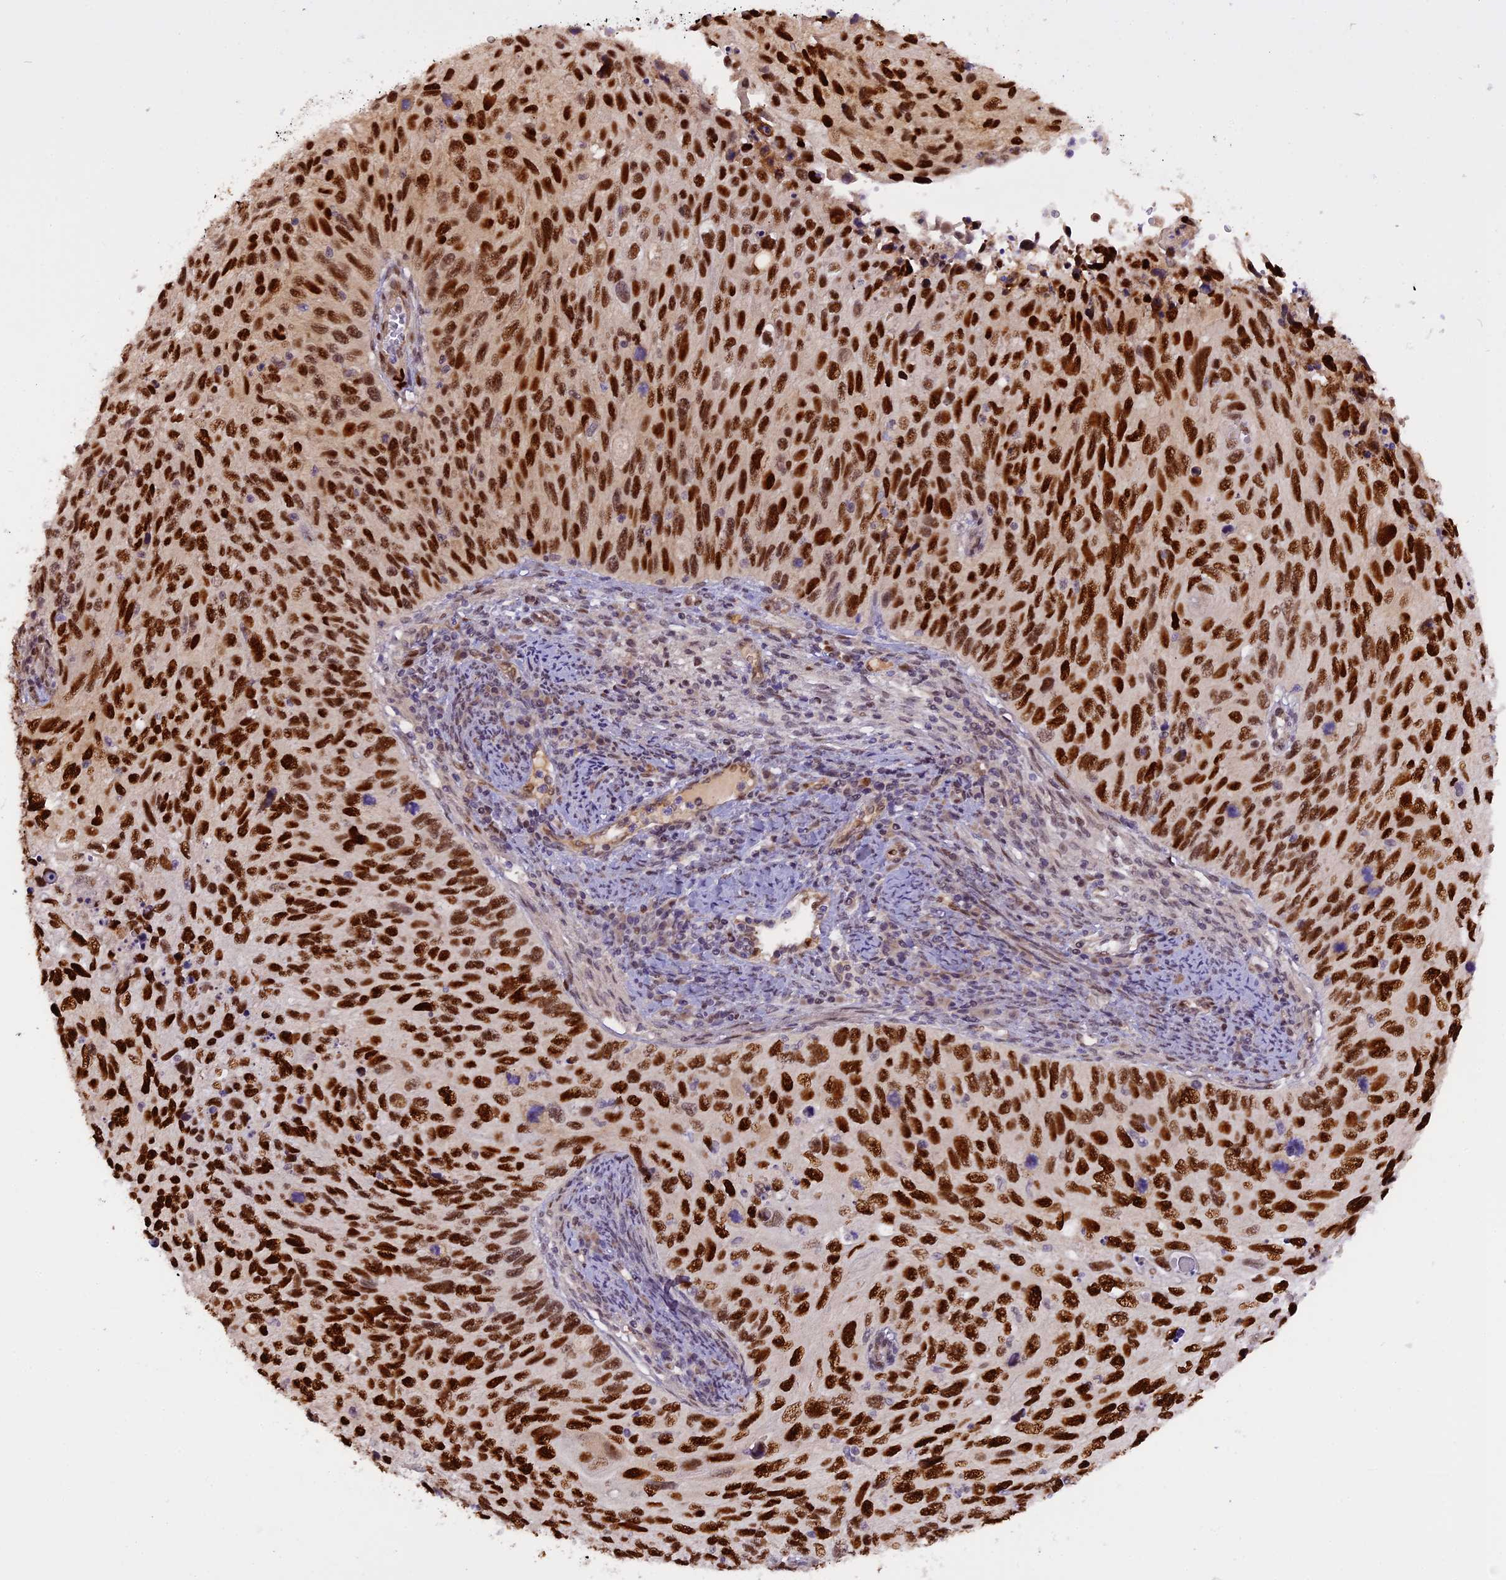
{"staining": {"intensity": "strong", "quantity": ">75%", "location": "nuclear"}, "tissue": "cervical cancer", "cell_type": "Tumor cells", "image_type": "cancer", "snomed": [{"axis": "morphology", "description": "Squamous cell carcinoma, NOS"}, {"axis": "topography", "description": "Cervix"}], "caption": "Immunohistochemistry of human cervical cancer (squamous cell carcinoma) exhibits high levels of strong nuclear staining in approximately >75% of tumor cells.", "gene": "MICALL1", "patient": {"sex": "female", "age": 70}}